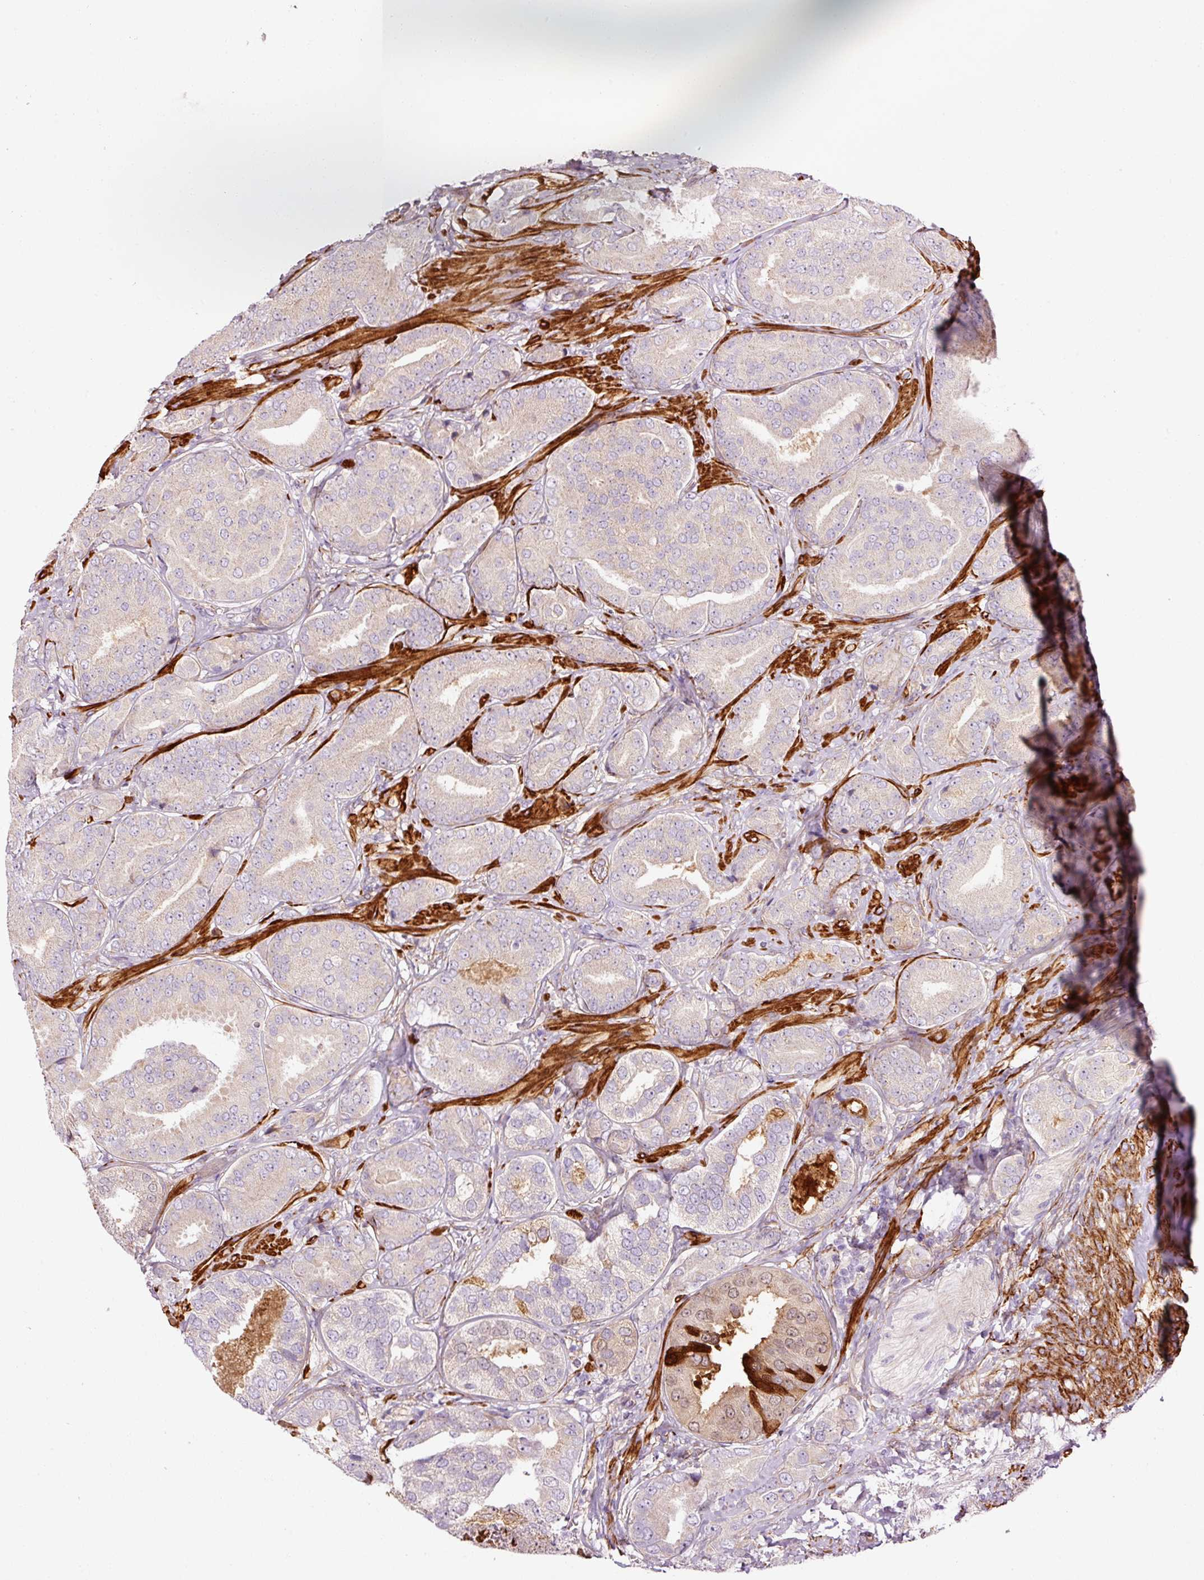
{"staining": {"intensity": "moderate", "quantity": "<25%", "location": "cytoplasmic/membranous,nuclear"}, "tissue": "prostate cancer", "cell_type": "Tumor cells", "image_type": "cancer", "snomed": [{"axis": "morphology", "description": "Adenocarcinoma, High grade"}, {"axis": "topography", "description": "Prostate"}], "caption": "Protein staining by immunohistochemistry shows moderate cytoplasmic/membranous and nuclear expression in about <25% of tumor cells in high-grade adenocarcinoma (prostate).", "gene": "ANKRD20A1", "patient": {"sex": "male", "age": 63}}